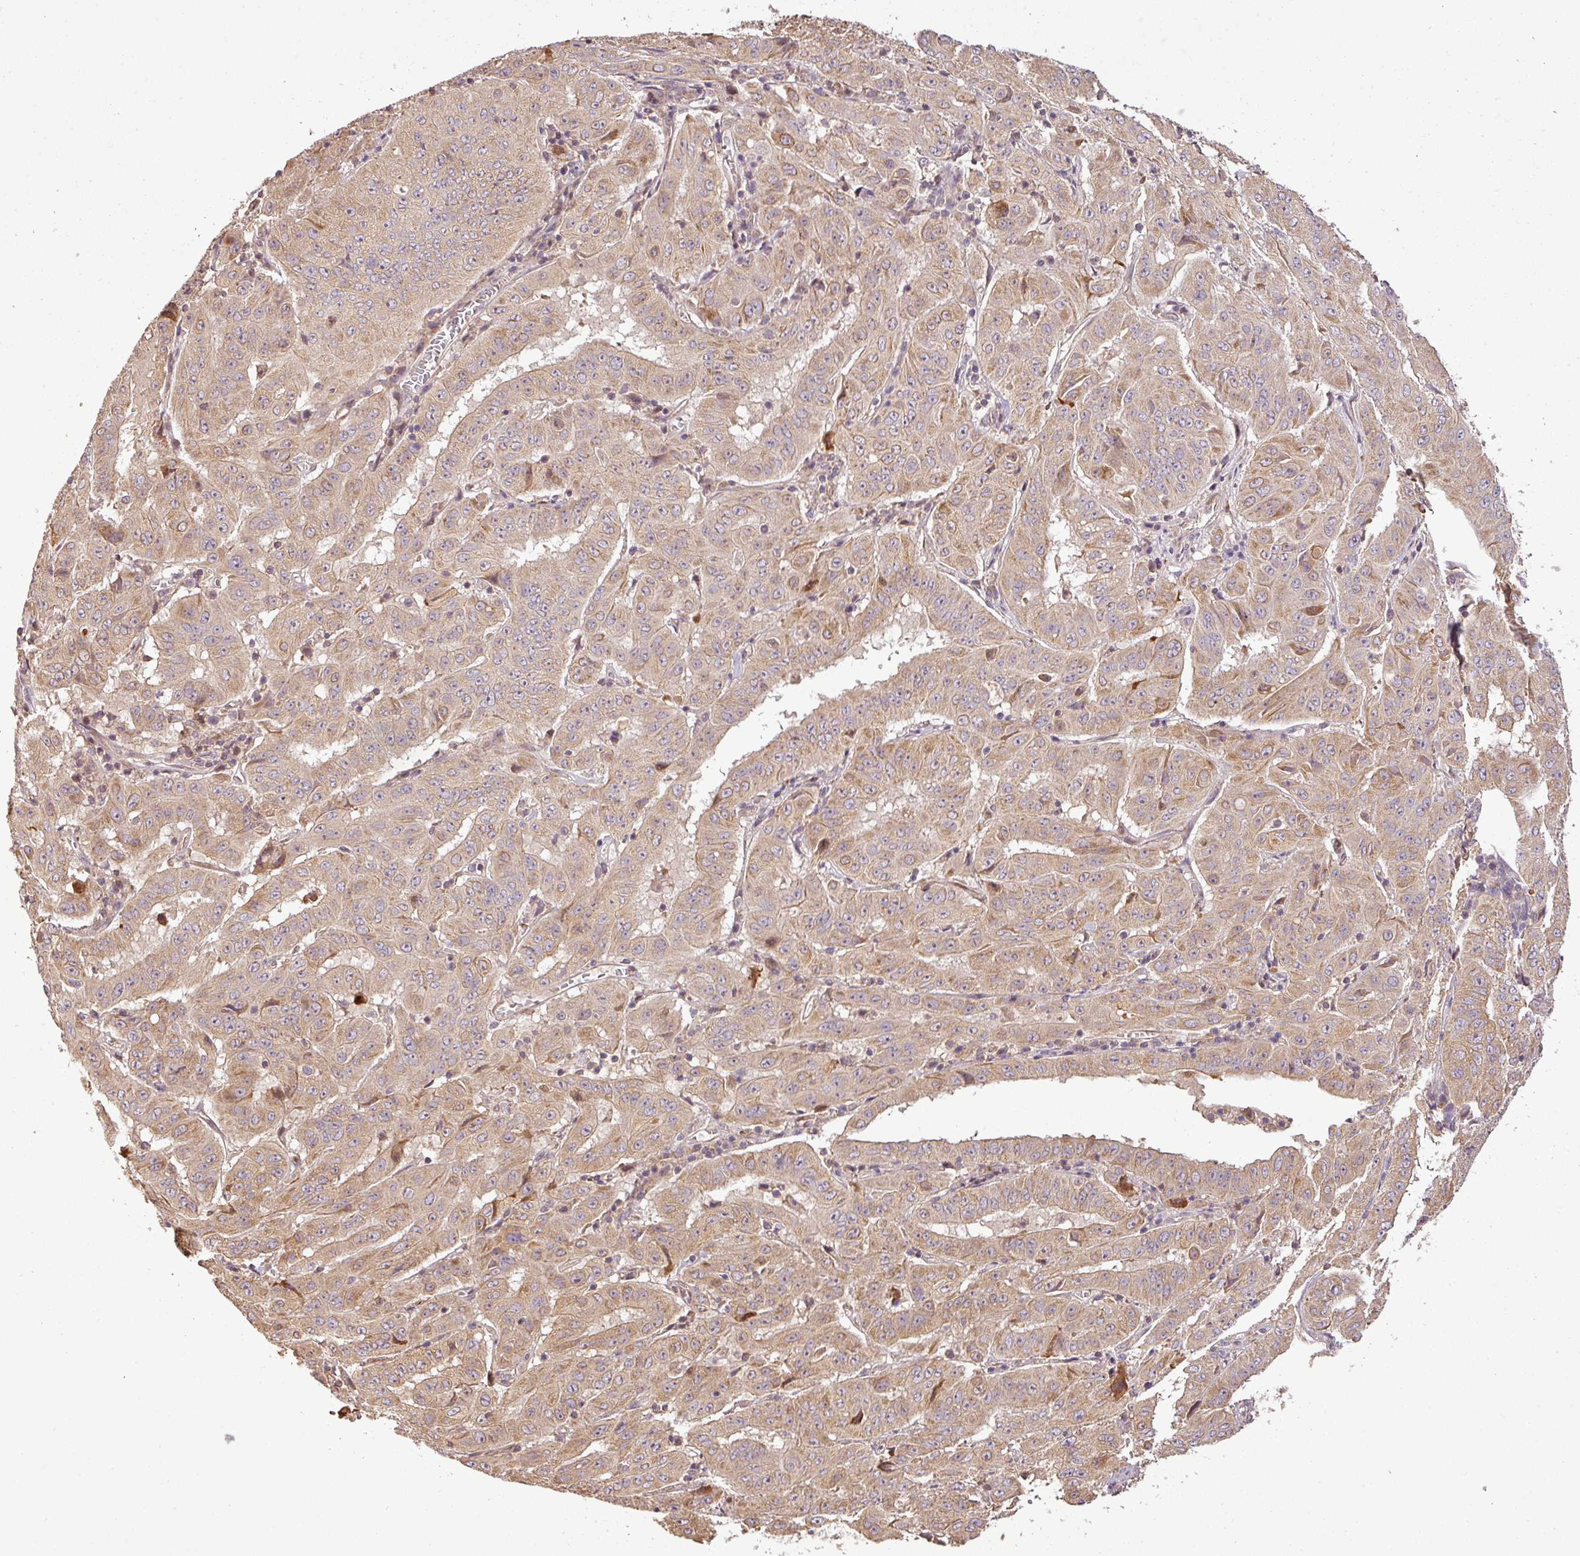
{"staining": {"intensity": "moderate", "quantity": ">75%", "location": "cytoplasmic/membranous"}, "tissue": "pancreatic cancer", "cell_type": "Tumor cells", "image_type": "cancer", "snomed": [{"axis": "morphology", "description": "Adenocarcinoma, NOS"}, {"axis": "topography", "description": "Pancreas"}], "caption": "There is medium levels of moderate cytoplasmic/membranous positivity in tumor cells of adenocarcinoma (pancreatic), as demonstrated by immunohistochemical staining (brown color).", "gene": "FAIM", "patient": {"sex": "male", "age": 63}}